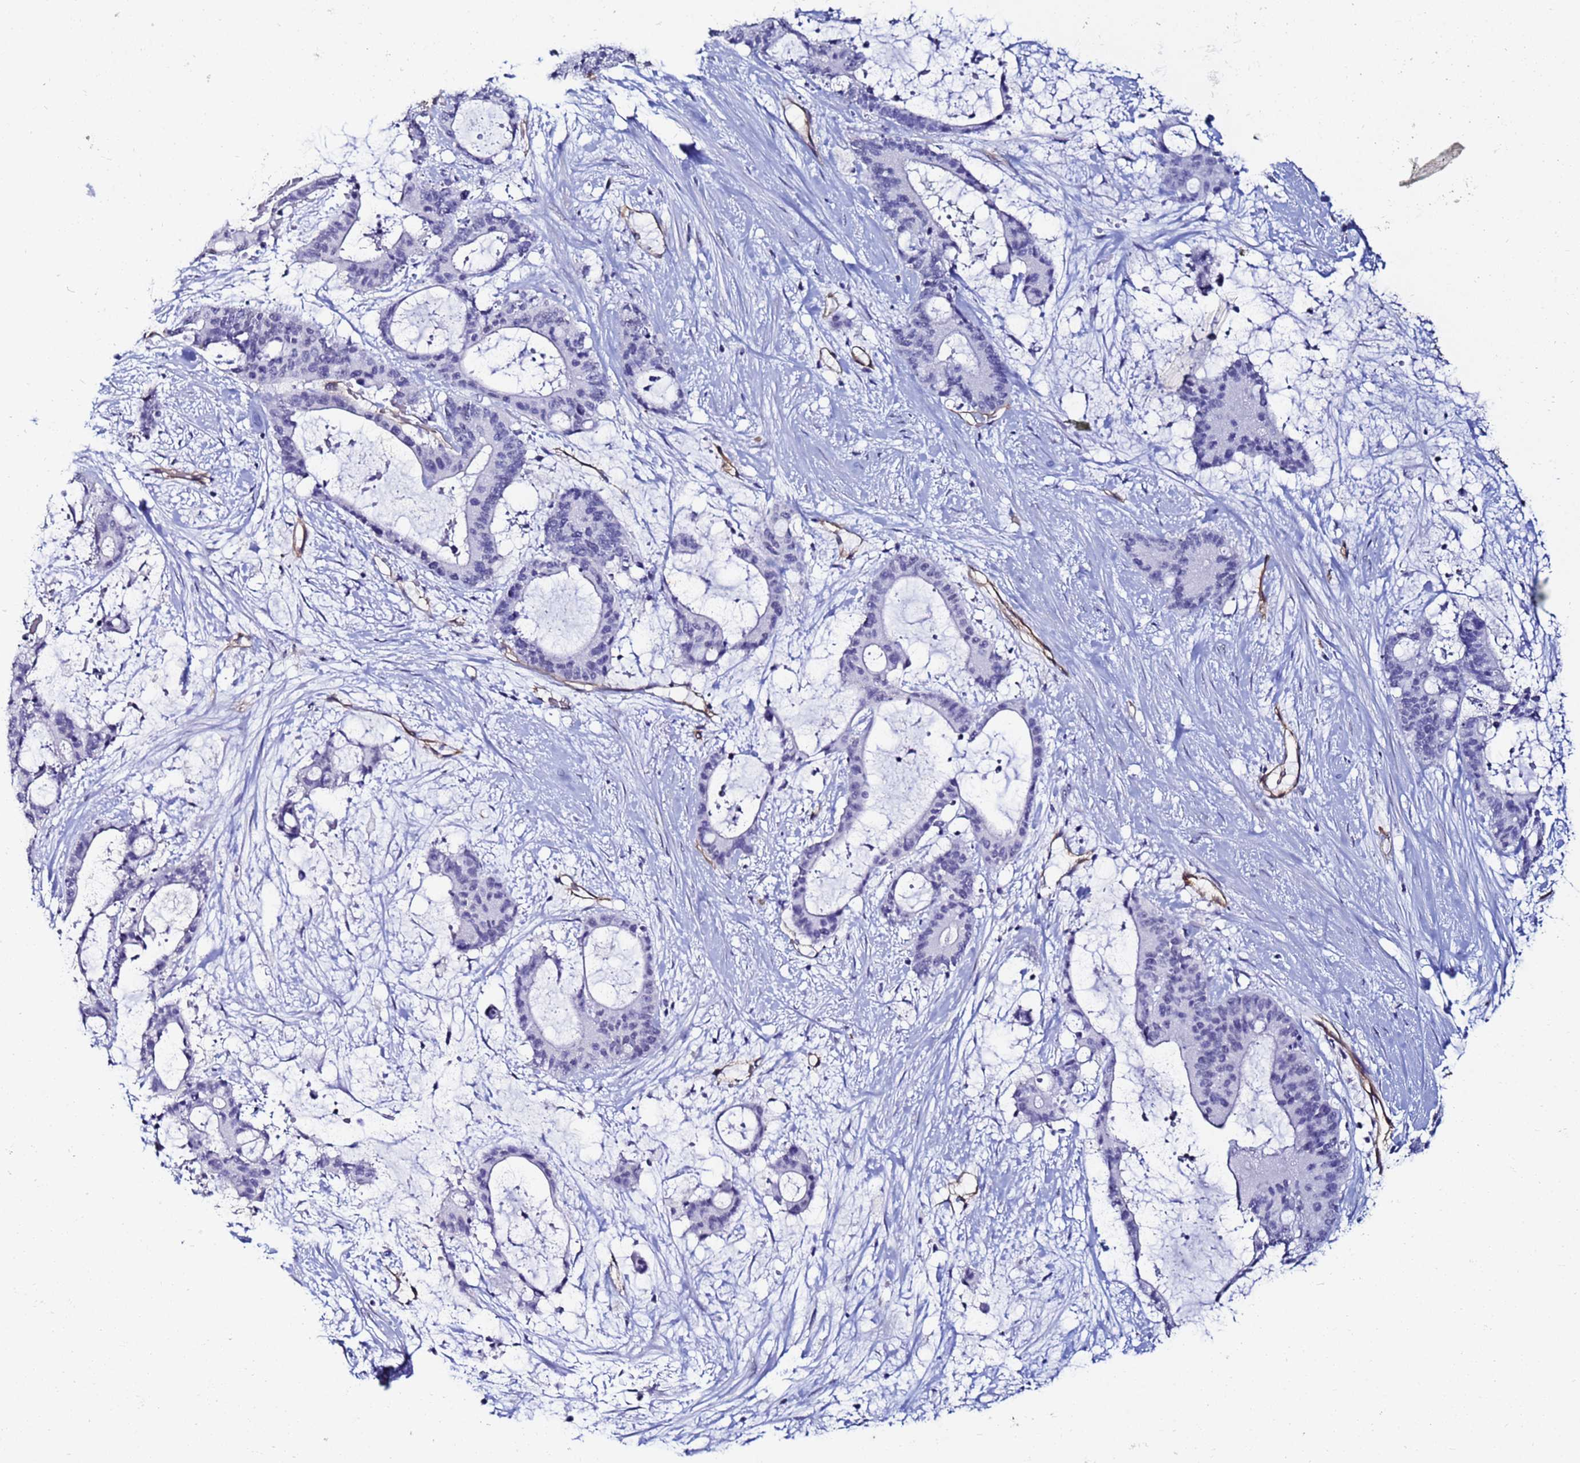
{"staining": {"intensity": "negative", "quantity": "none", "location": "none"}, "tissue": "liver cancer", "cell_type": "Tumor cells", "image_type": "cancer", "snomed": [{"axis": "morphology", "description": "Normal tissue, NOS"}, {"axis": "morphology", "description": "Cholangiocarcinoma"}, {"axis": "topography", "description": "Liver"}, {"axis": "topography", "description": "Peripheral nerve tissue"}], "caption": "Immunohistochemistry (IHC) micrograph of neoplastic tissue: human liver cholangiocarcinoma stained with DAB (3,3'-diaminobenzidine) reveals no significant protein expression in tumor cells.", "gene": "DEFB104A", "patient": {"sex": "female", "age": 73}}